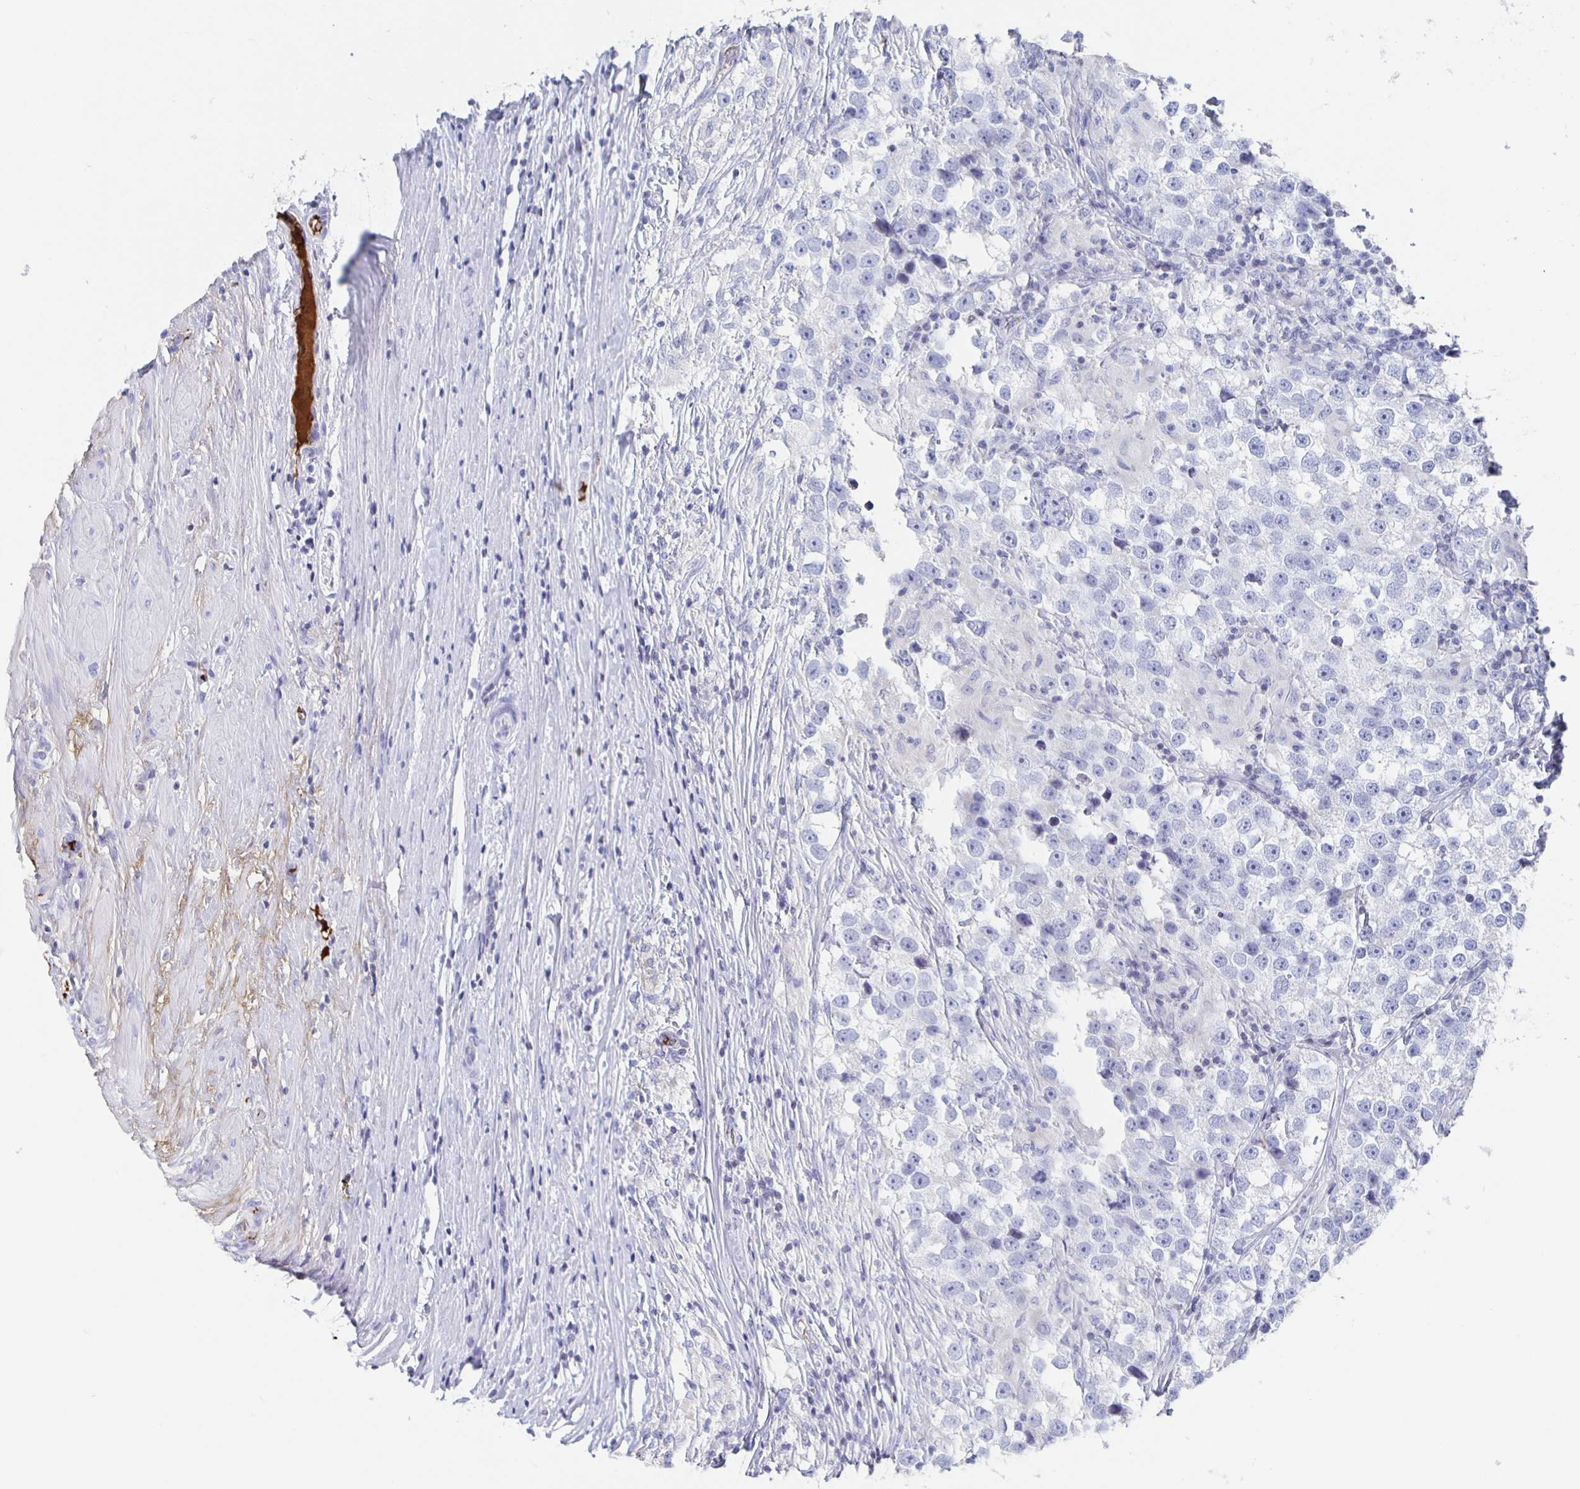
{"staining": {"intensity": "negative", "quantity": "none", "location": "none"}, "tissue": "testis cancer", "cell_type": "Tumor cells", "image_type": "cancer", "snomed": [{"axis": "morphology", "description": "Seminoma, NOS"}, {"axis": "topography", "description": "Testis"}], "caption": "This is an immunohistochemistry micrograph of seminoma (testis). There is no positivity in tumor cells.", "gene": "FGA", "patient": {"sex": "male", "age": 46}}